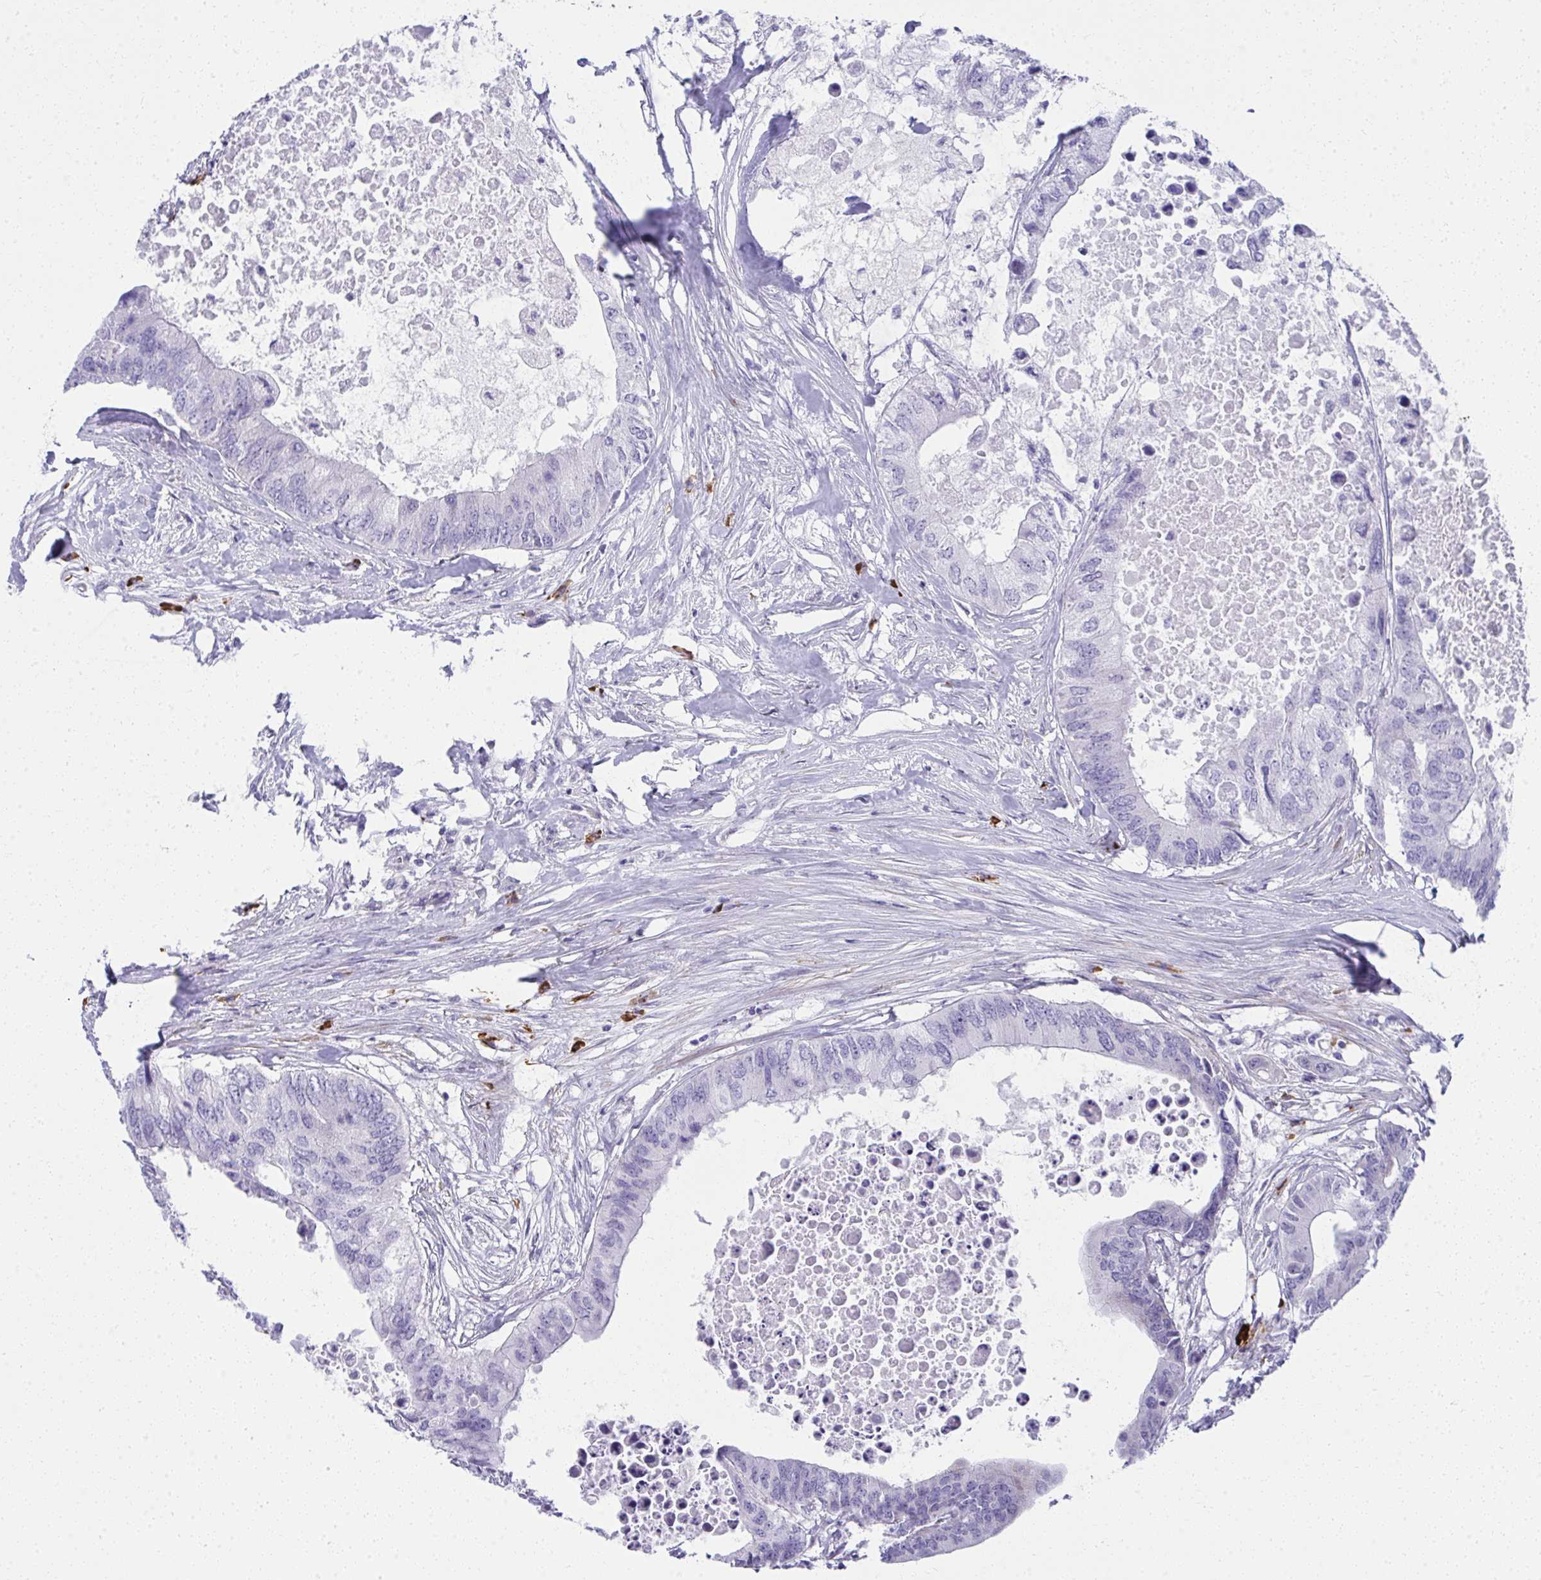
{"staining": {"intensity": "negative", "quantity": "none", "location": "none"}, "tissue": "colorectal cancer", "cell_type": "Tumor cells", "image_type": "cancer", "snomed": [{"axis": "morphology", "description": "Adenocarcinoma, NOS"}, {"axis": "topography", "description": "Colon"}], "caption": "A photomicrograph of adenocarcinoma (colorectal) stained for a protein exhibits no brown staining in tumor cells.", "gene": "PUS7L", "patient": {"sex": "male", "age": 71}}